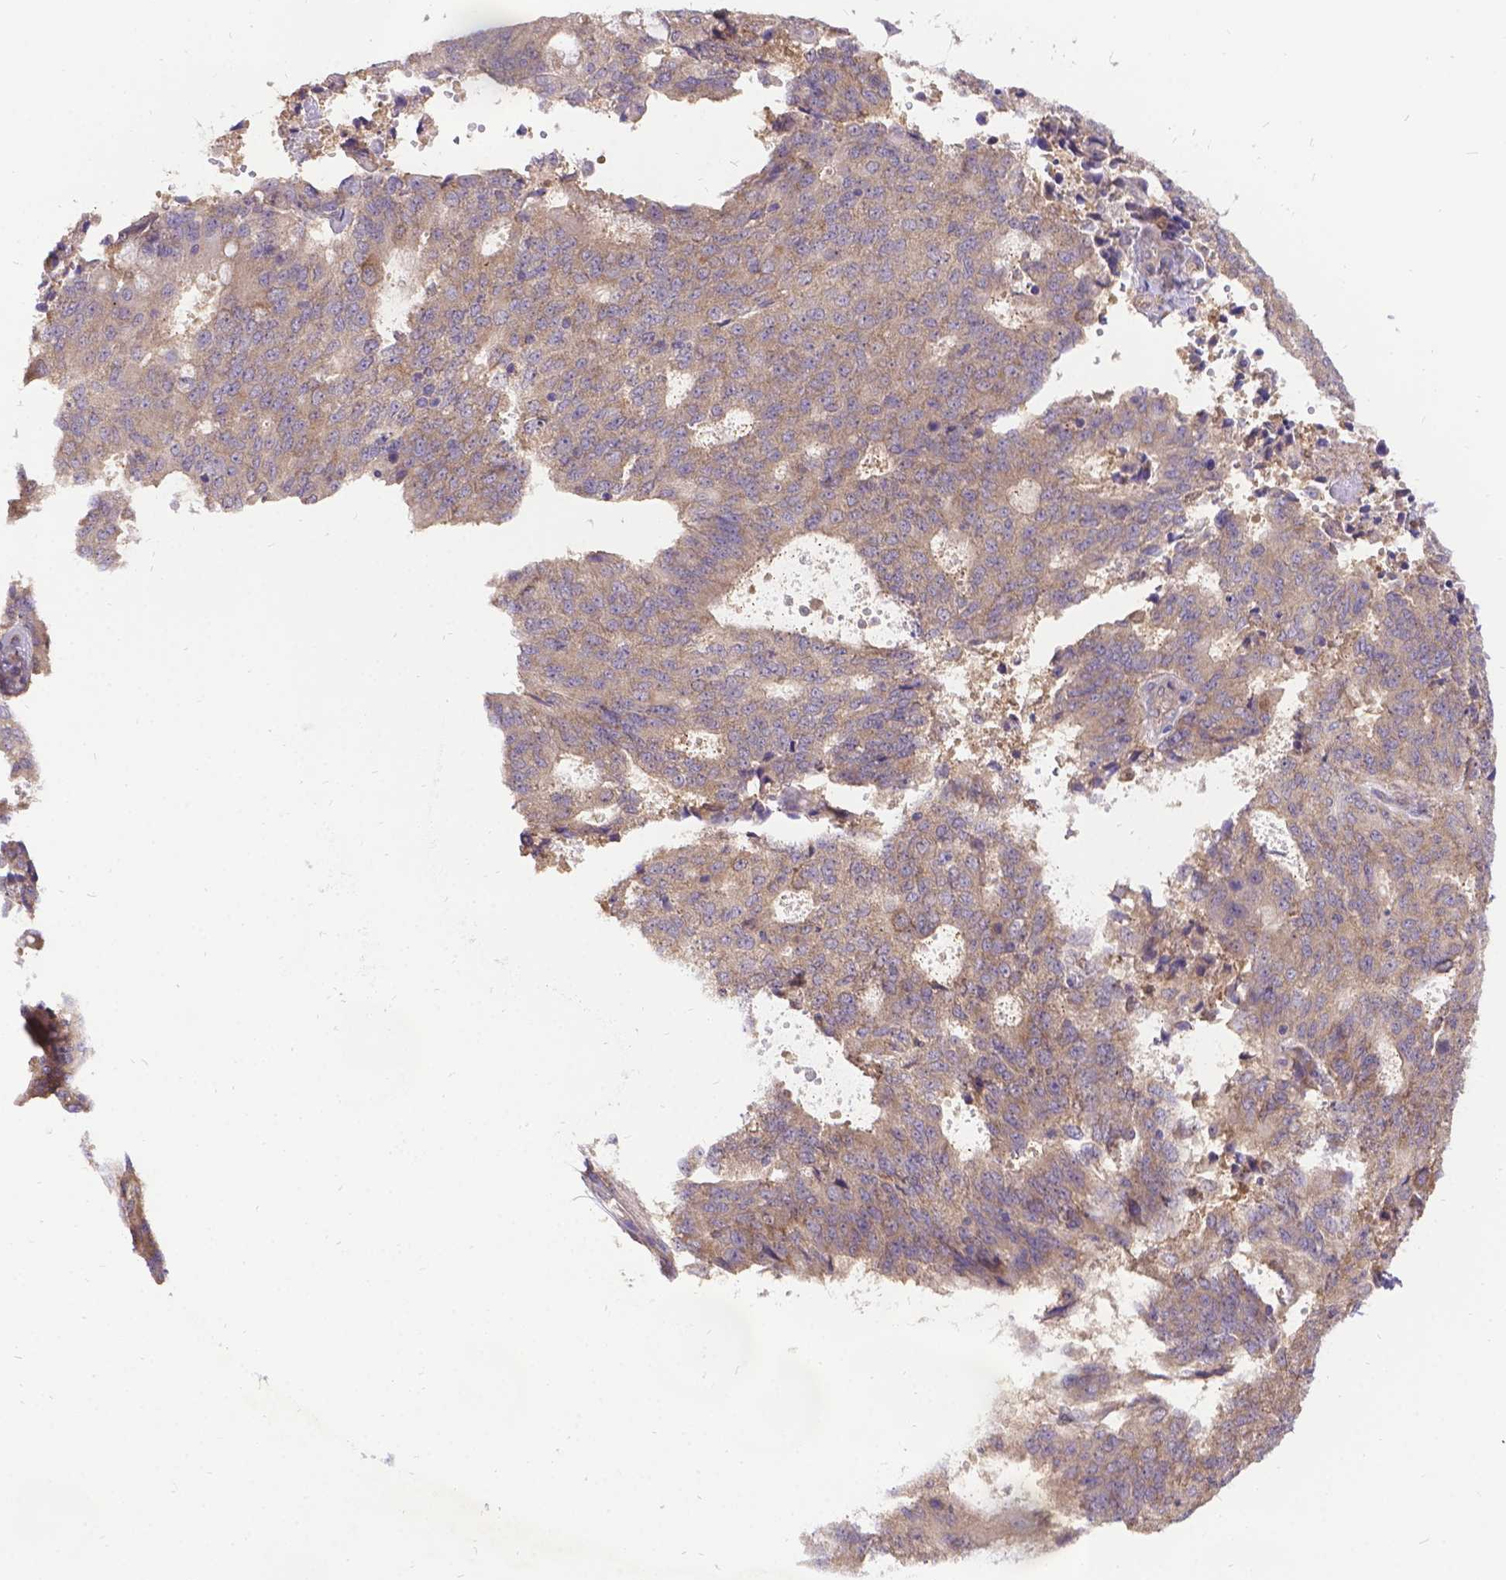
{"staining": {"intensity": "weak", "quantity": ">75%", "location": "cytoplasmic/membranous"}, "tissue": "endometrial cancer", "cell_type": "Tumor cells", "image_type": "cancer", "snomed": [{"axis": "morphology", "description": "Adenocarcinoma, NOS"}, {"axis": "topography", "description": "Endometrium"}], "caption": "IHC (DAB) staining of human endometrial cancer (adenocarcinoma) reveals weak cytoplasmic/membranous protein staining in about >75% of tumor cells.", "gene": "DENND6A", "patient": {"sex": "female", "age": 82}}